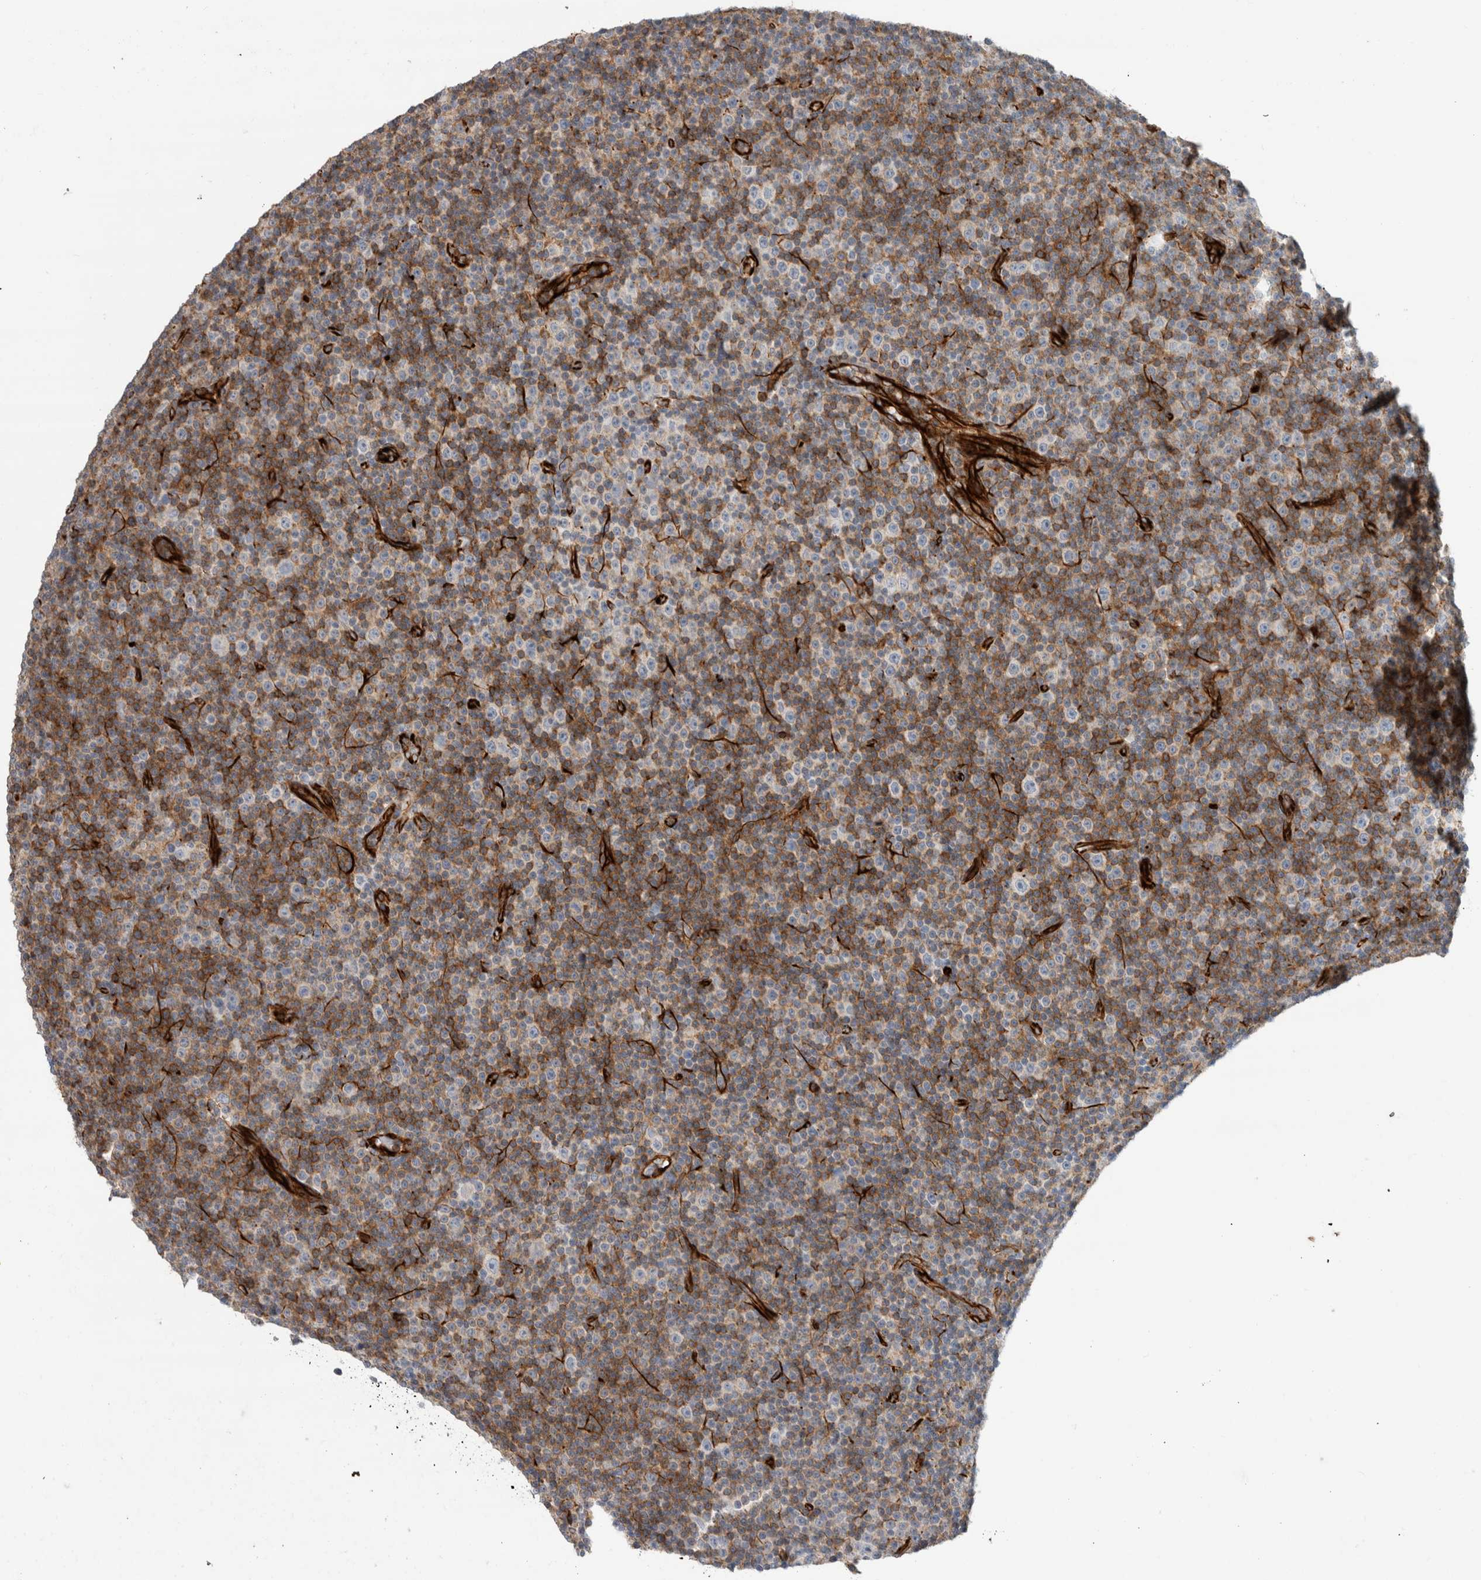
{"staining": {"intensity": "moderate", "quantity": "25%-75%", "location": "cytoplasmic/membranous"}, "tissue": "lymphoma", "cell_type": "Tumor cells", "image_type": "cancer", "snomed": [{"axis": "morphology", "description": "Malignant lymphoma, non-Hodgkin's type, Low grade"}, {"axis": "topography", "description": "Lymph node"}], "caption": "Protein expression analysis of lymphoma exhibits moderate cytoplasmic/membranous expression in about 25%-75% of tumor cells.", "gene": "LY86", "patient": {"sex": "female", "age": 67}}